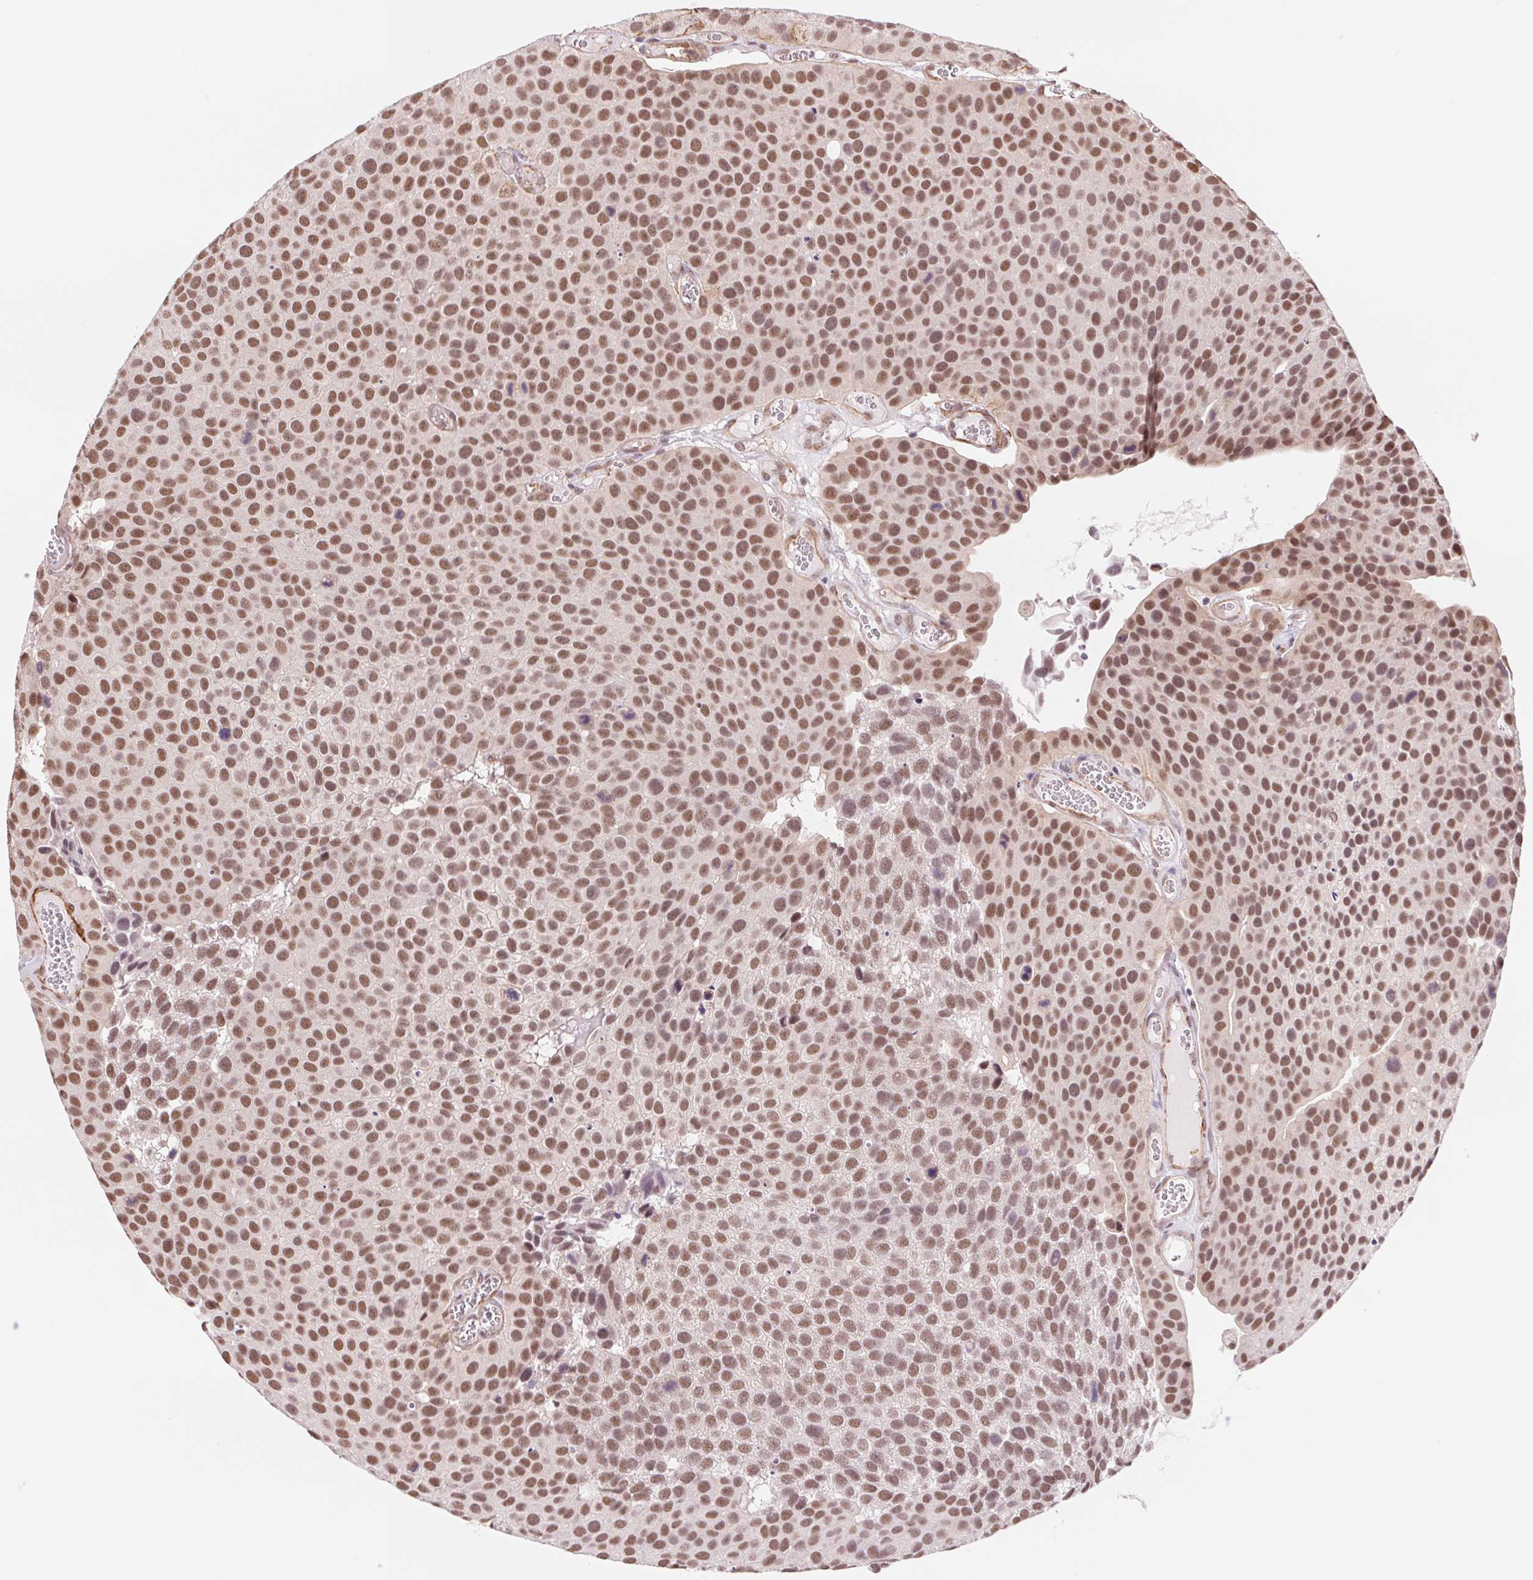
{"staining": {"intensity": "moderate", "quantity": ">75%", "location": "nuclear"}, "tissue": "urothelial cancer", "cell_type": "Tumor cells", "image_type": "cancer", "snomed": [{"axis": "morphology", "description": "Urothelial carcinoma, Low grade"}, {"axis": "topography", "description": "Urinary bladder"}], "caption": "This image demonstrates urothelial carcinoma (low-grade) stained with IHC to label a protein in brown. The nuclear of tumor cells show moderate positivity for the protein. Nuclei are counter-stained blue.", "gene": "BCAT1", "patient": {"sex": "female", "age": 69}}